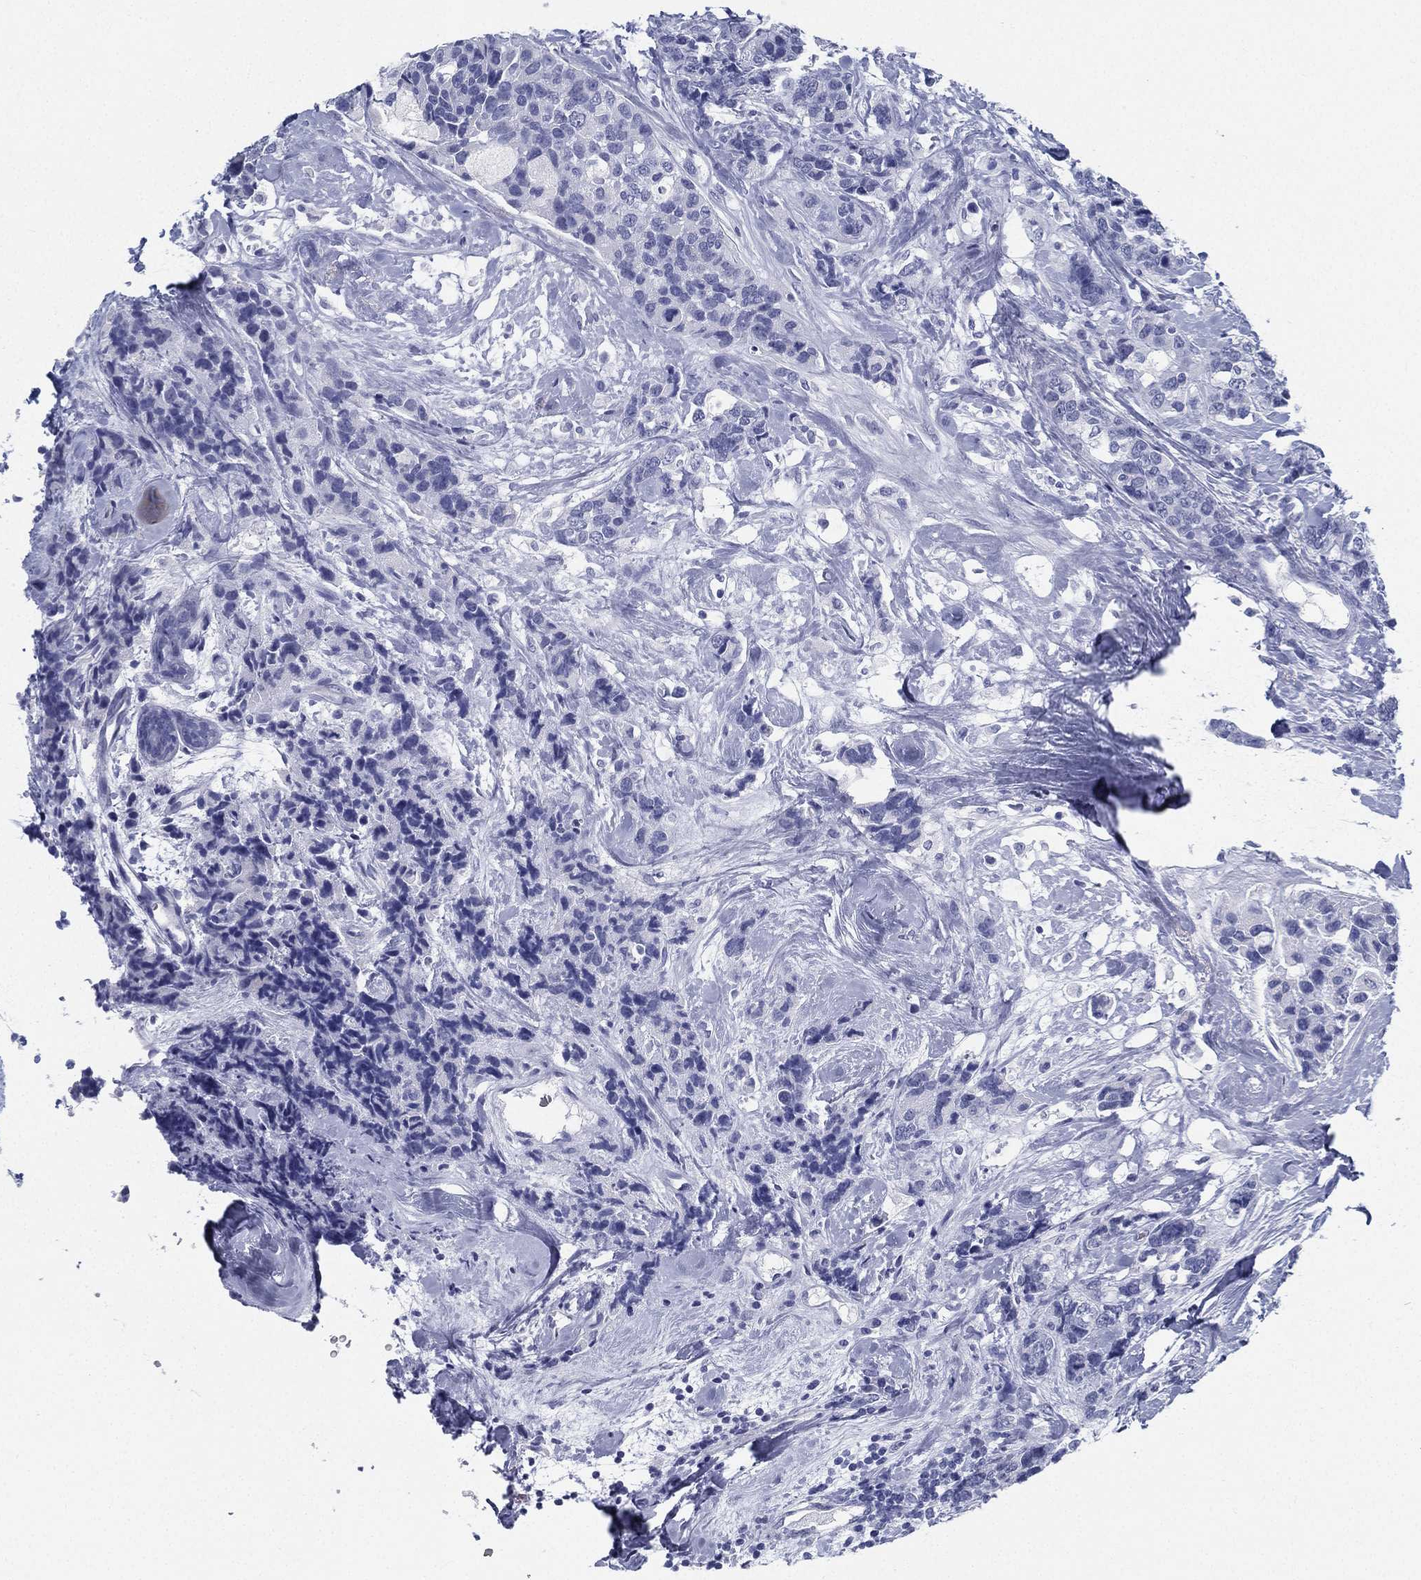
{"staining": {"intensity": "negative", "quantity": "none", "location": "none"}, "tissue": "breast cancer", "cell_type": "Tumor cells", "image_type": "cancer", "snomed": [{"axis": "morphology", "description": "Lobular carcinoma"}, {"axis": "topography", "description": "Breast"}], "caption": "This is an IHC micrograph of breast lobular carcinoma. There is no staining in tumor cells.", "gene": "ATP1B2", "patient": {"sex": "female", "age": 59}}